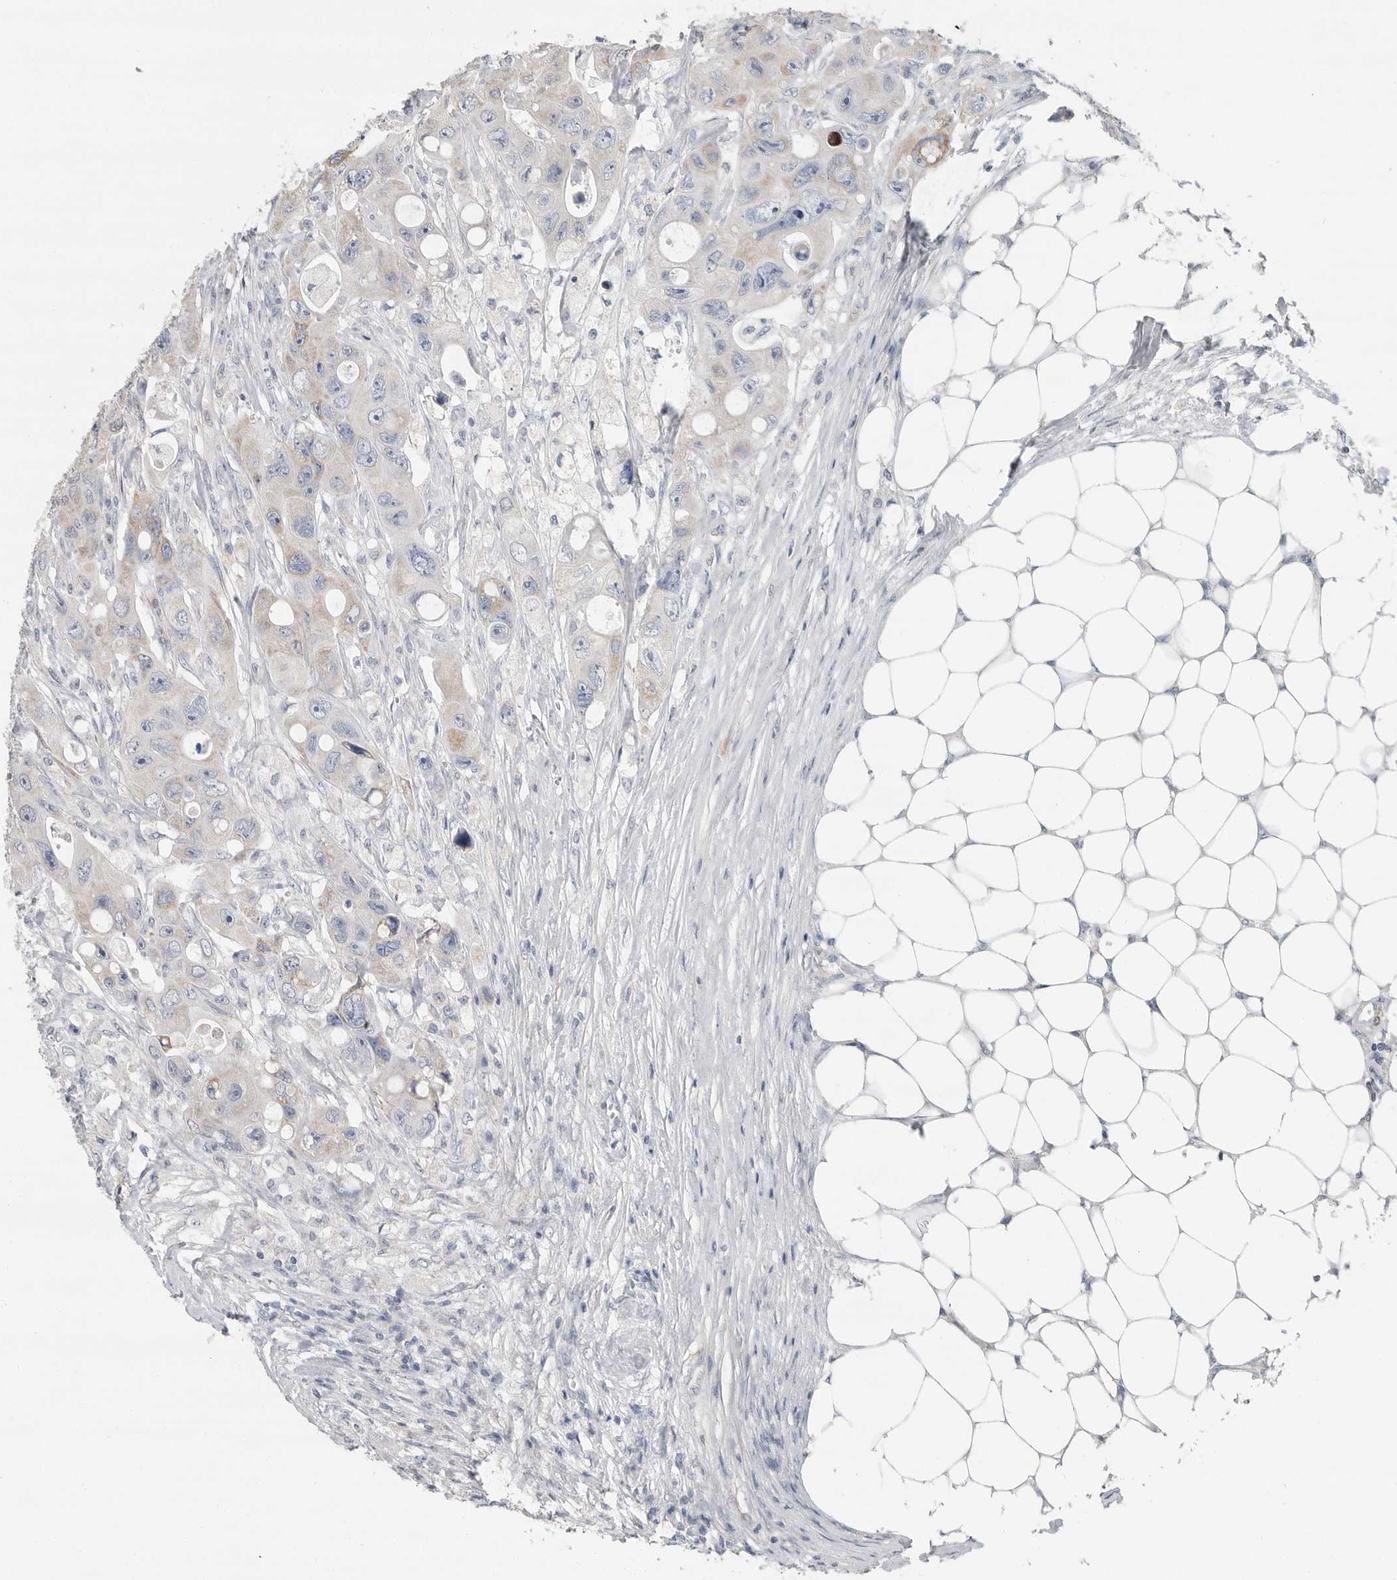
{"staining": {"intensity": "negative", "quantity": "none", "location": "none"}, "tissue": "colorectal cancer", "cell_type": "Tumor cells", "image_type": "cancer", "snomed": [{"axis": "morphology", "description": "Adenocarcinoma, NOS"}, {"axis": "topography", "description": "Colon"}], "caption": "DAB immunohistochemical staining of colorectal cancer displays no significant expression in tumor cells.", "gene": "PLN", "patient": {"sex": "female", "age": 46}}